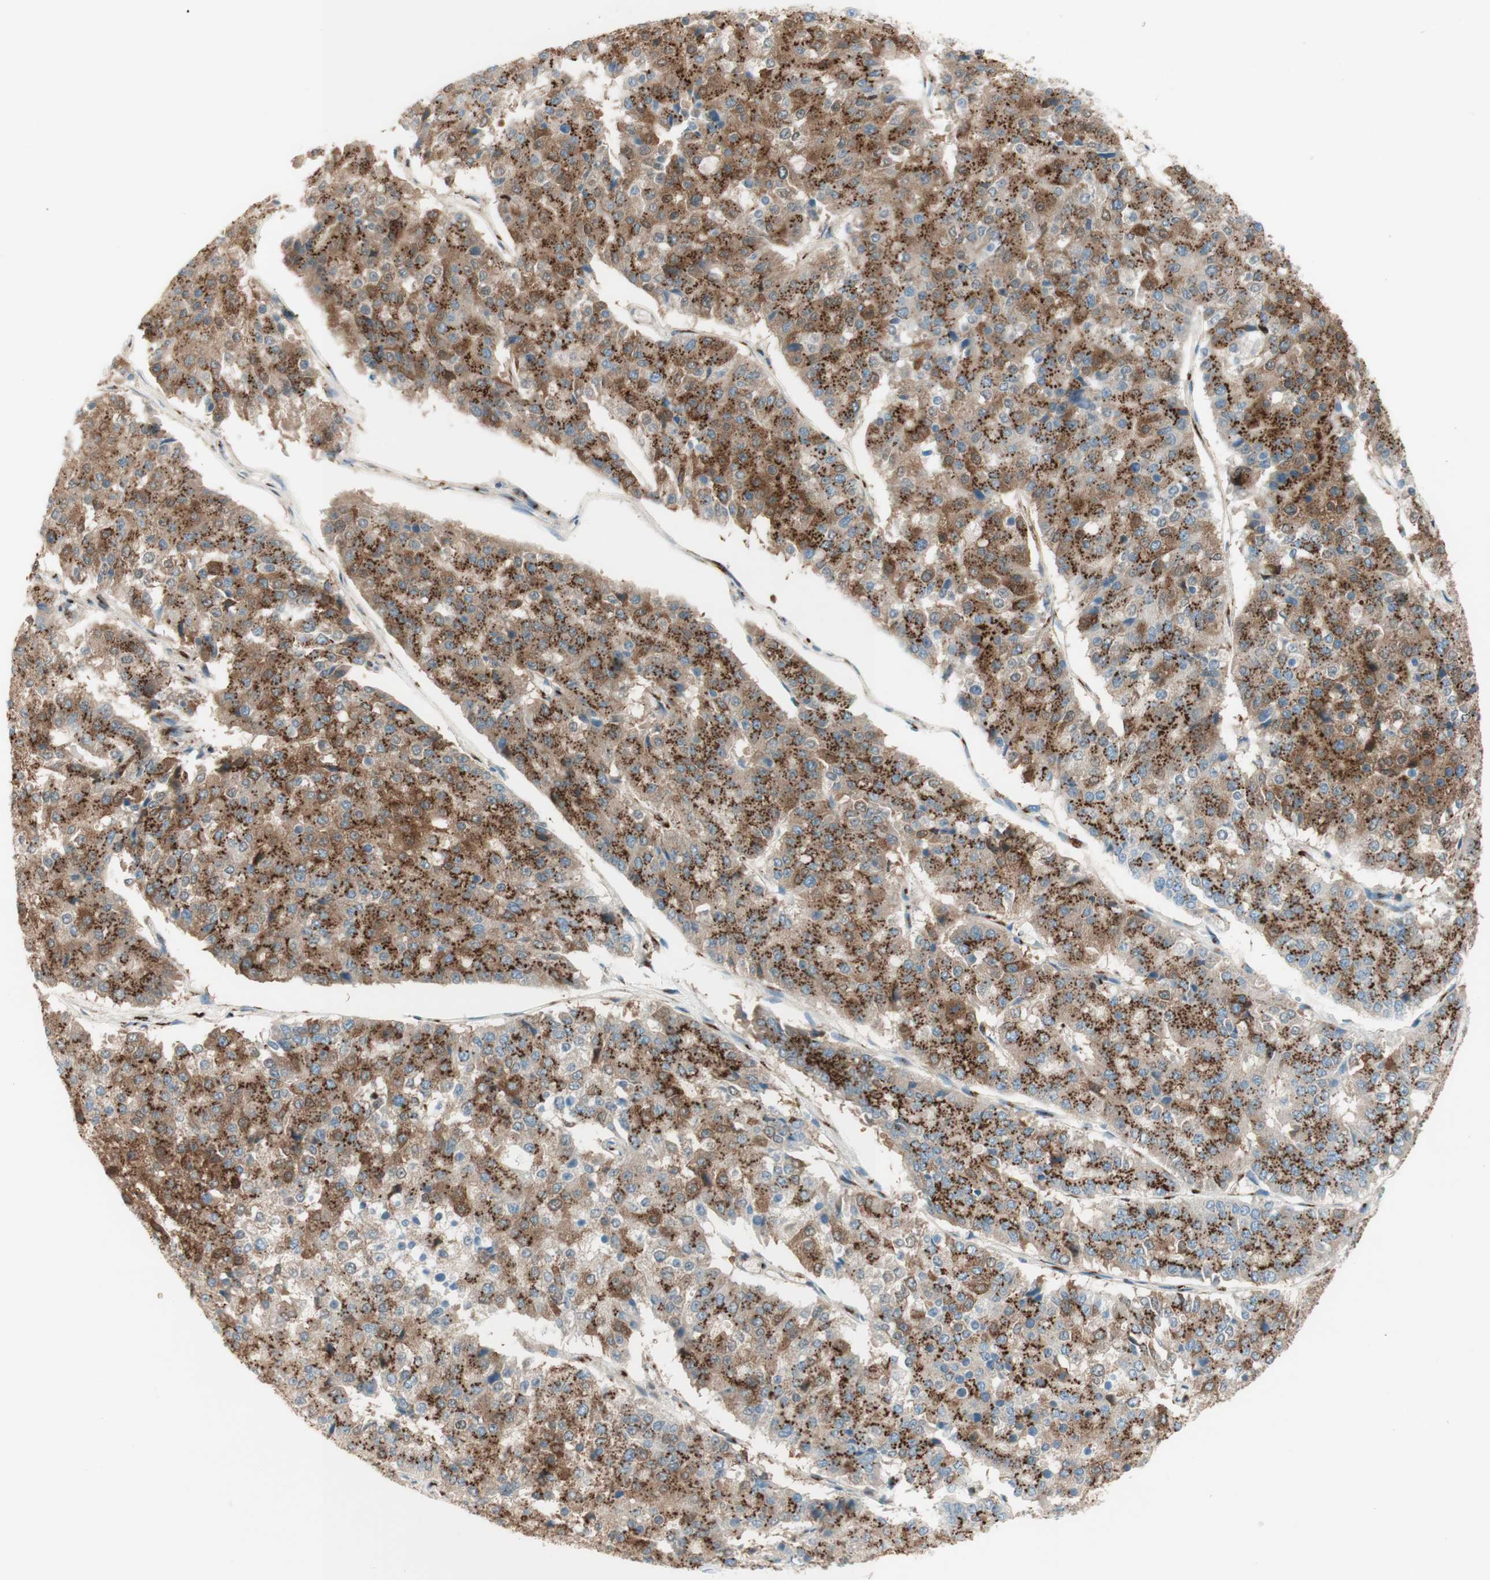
{"staining": {"intensity": "strong", "quantity": ">75%", "location": "cytoplasmic/membranous"}, "tissue": "pancreatic cancer", "cell_type": "Tumor cells", "image_type": "cancer", "snomed": [{"axis": "morphology", "description": "Adenocarcinoma, NOS"}, {"axis": "topography", "description": "Pancreas"}], "caption": "This histopathology image reveals adenocarcinoma (pancreatic) stained with immunohistochemistry (IHC) to label a protein in brown. The cytoplasmic/membranous of tumor cells show strong positivity for the protein. Nuclei are counter-stained blue.", "gene": "GOLGB1", "patient": {"sex": "male", "age": 50}}